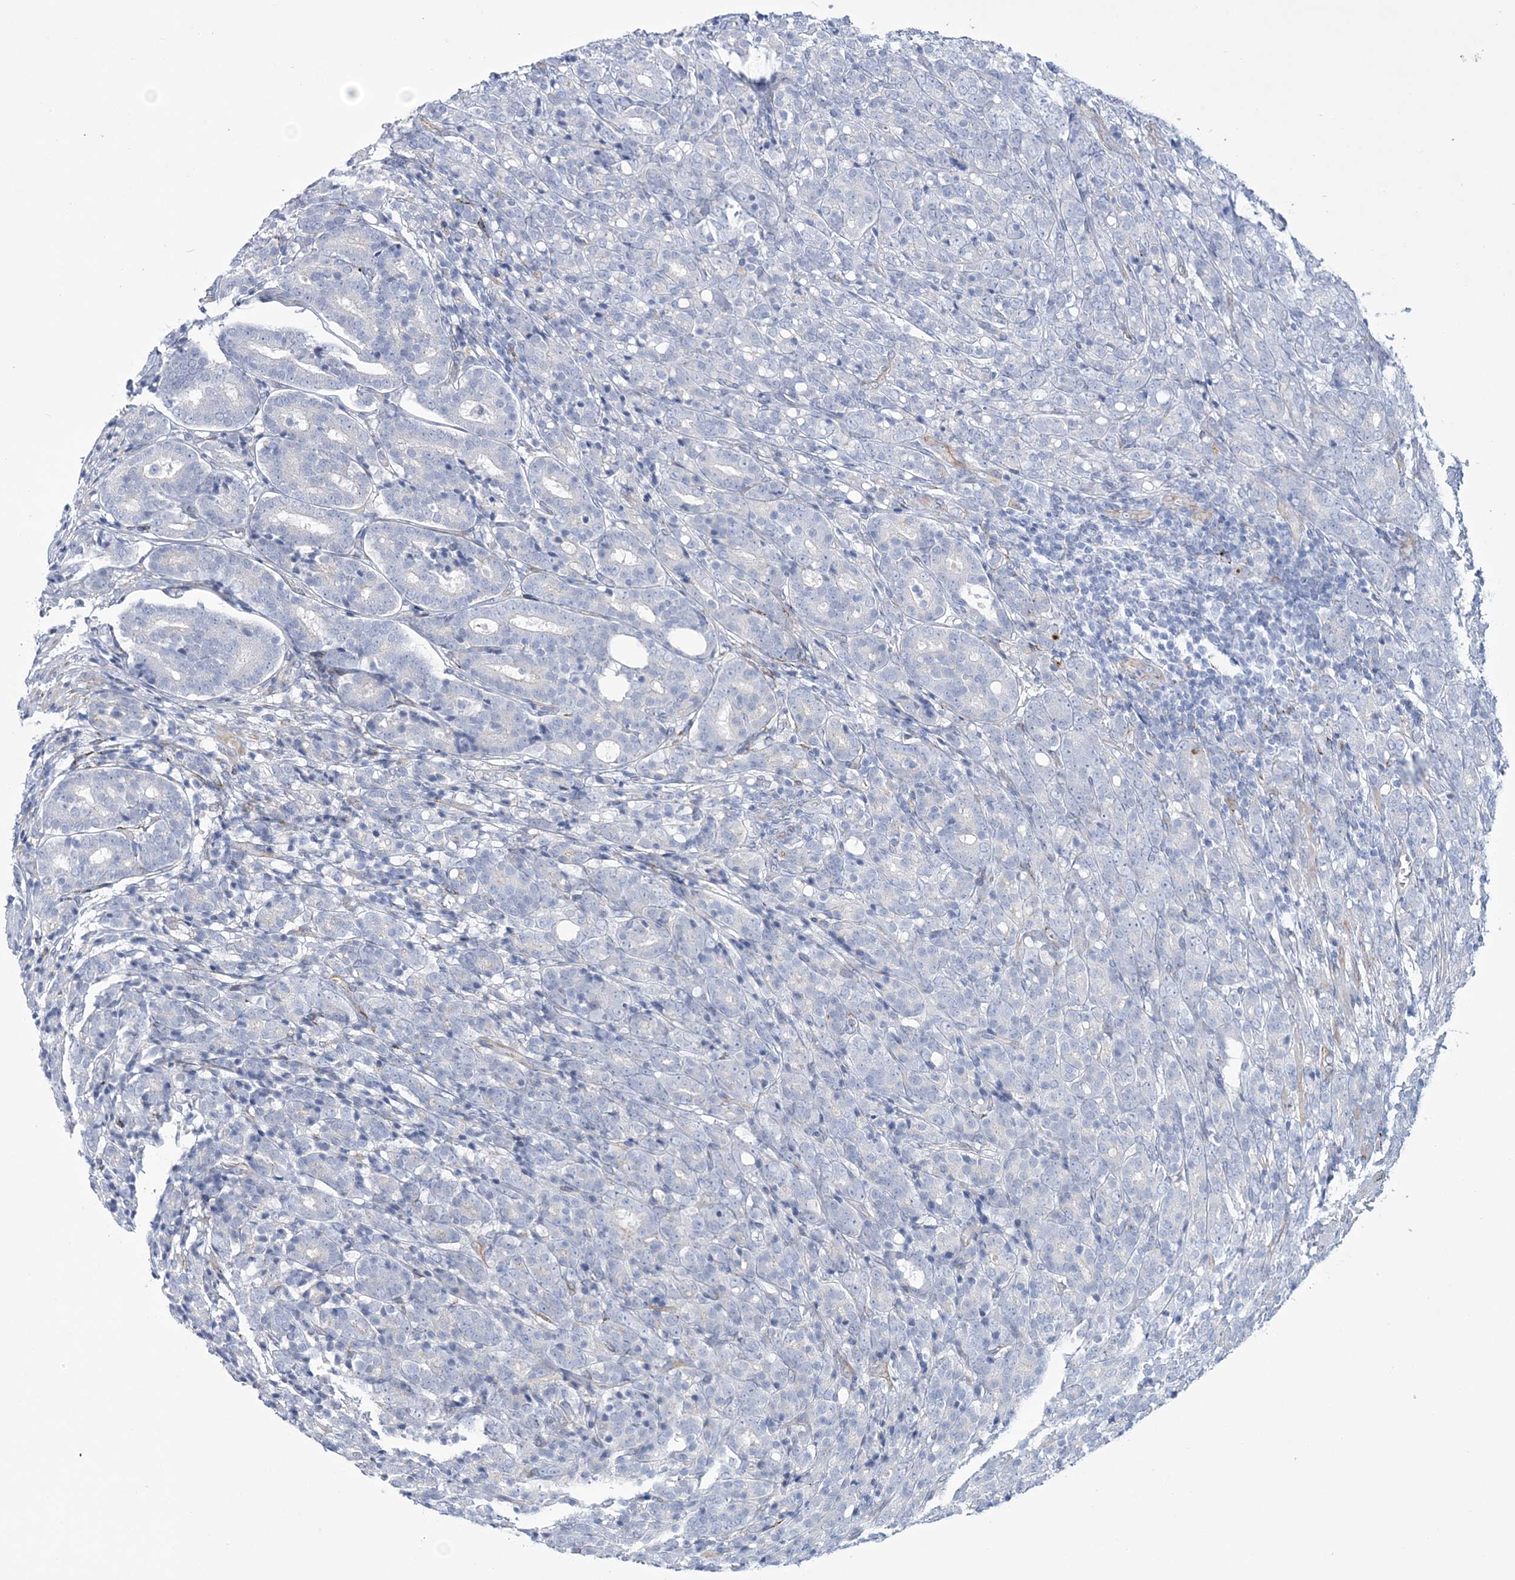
{"staining": {"intensity": "negative", "quantity": "none", "location": "none"}, "tissue": "prostate cancer", "cell_type": "Tumor cells", "image_type": "cancer", "snomed": [{"axis": "morphology", "description": "Adenocarcinoma, High grade"}, {"axis": "topography", "description": "Prostate"}], "caption": "An immunohistochemistry (IHC) photomicrograph of high-grade adenocarcinoma (prostate) is shown. There is no staining in tumor cells of high-grade adenocarcinoma (prostate).", "gene": "RAB11FIP5", "patient": {"sex": "male", "age": 62}}